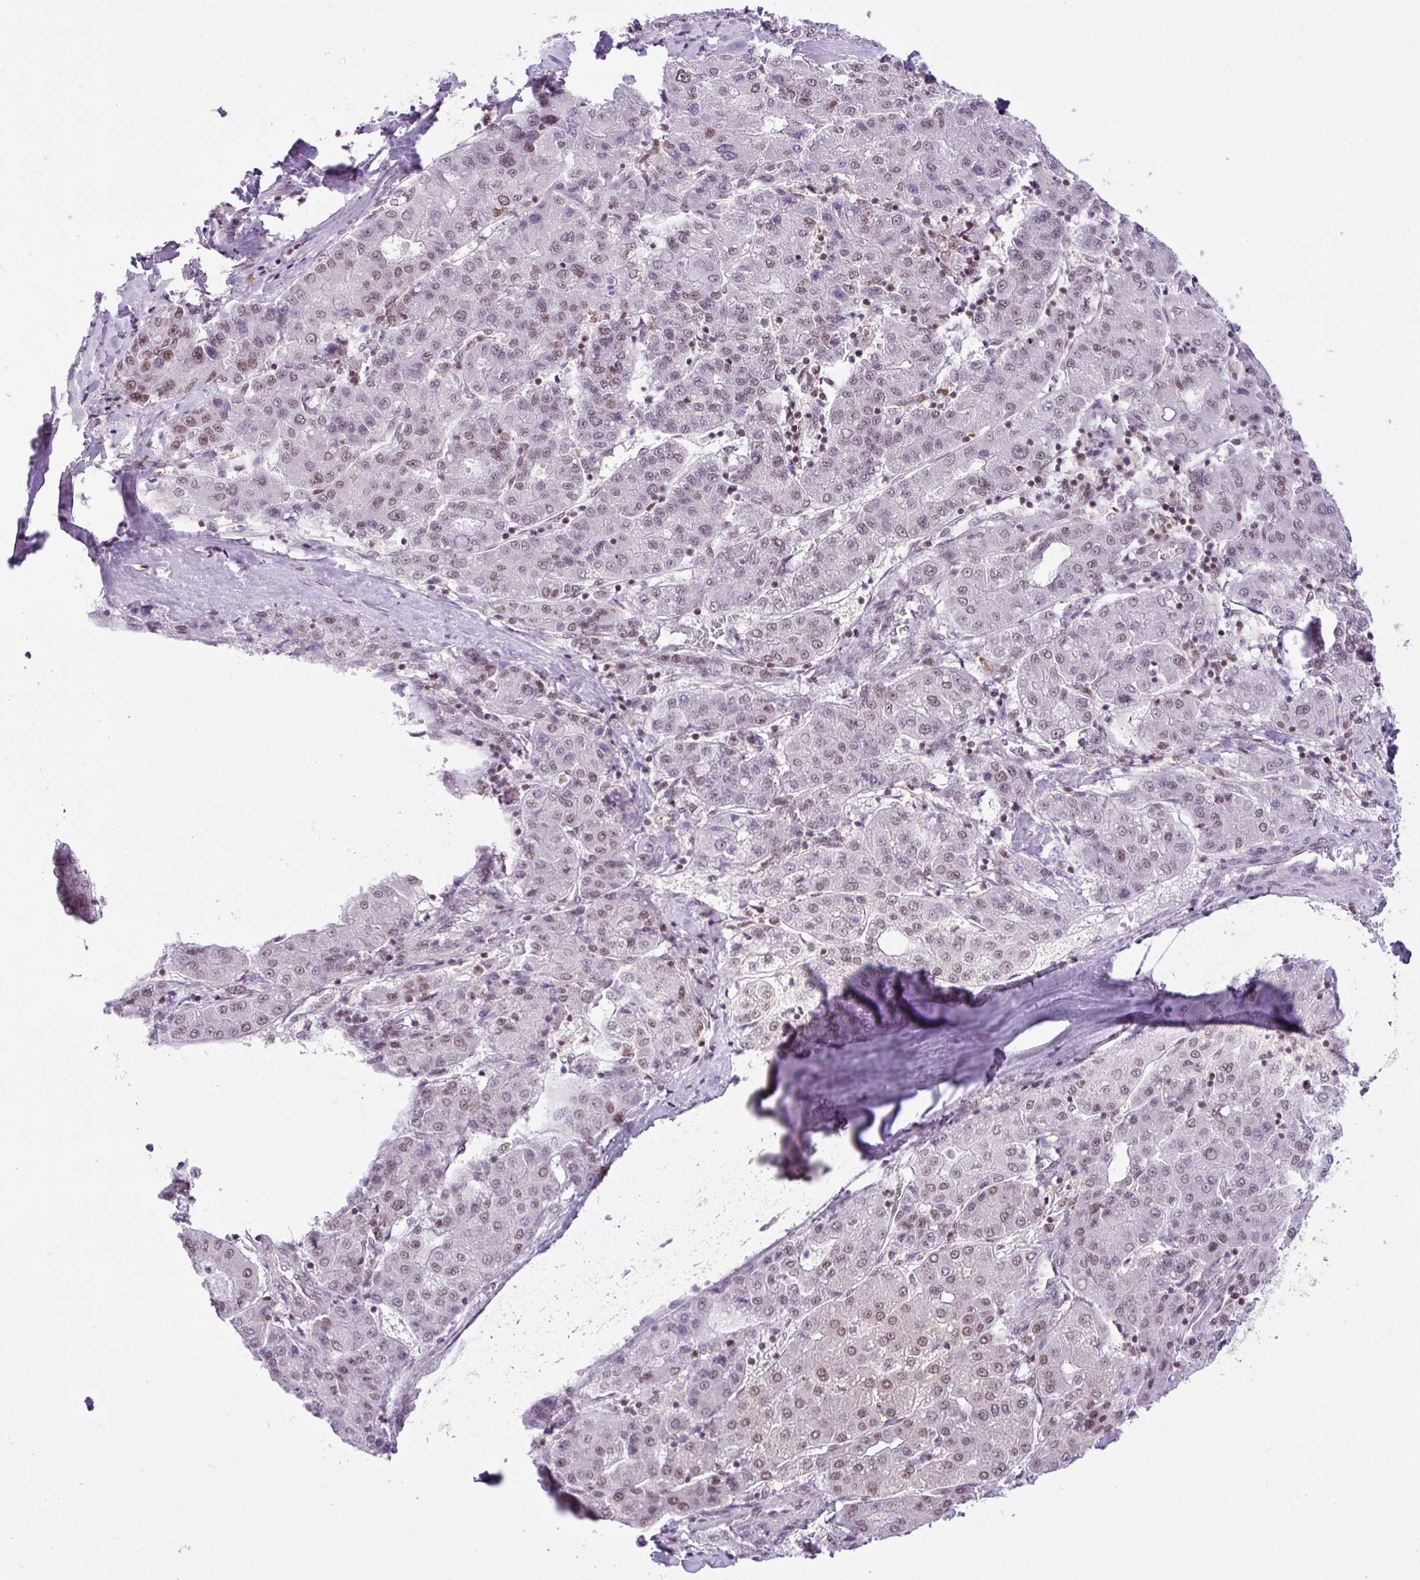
{"staining": {"intensity": "moderate", "quantity": "<25%", "location": "nuclear"}, "tissue": "liver cancer", "cell_type": "Tumor cells", "image_type": "cancer", "snomed": [{"axis": "morphology", "description": "Carcinoma, Hepatocellular, NOS"}, {"axis": "topography", "description": "Liver"}], "caption": "Moderate nuclear protein staining is appreciated in about <25% of tumor cells in liver cancer. (IHC, brightfield microscopy, high magnification).", "gene": "CCDC137", "patient": {"sex": "male", "age": 65}}